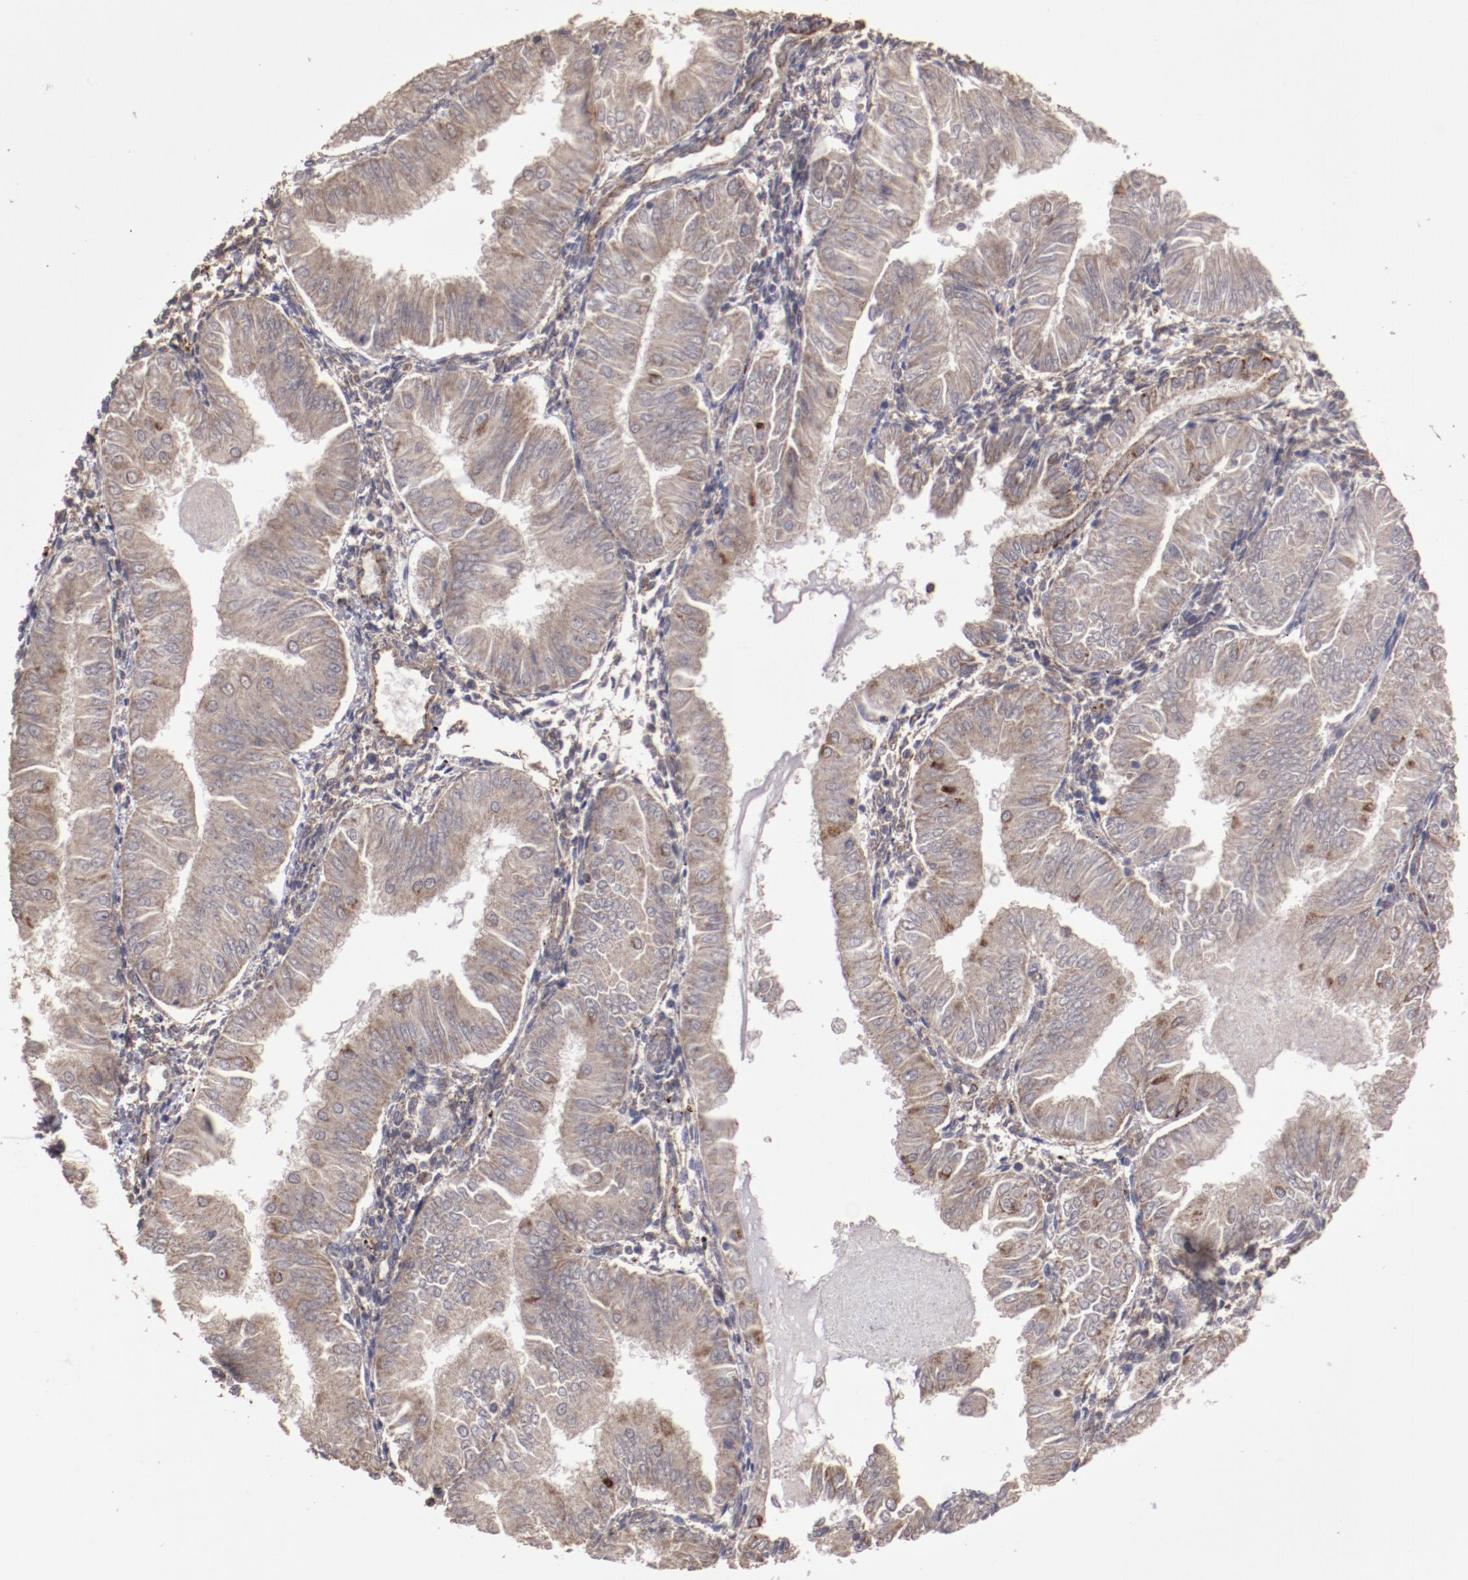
{"staining": {"intensity": "moderate", "quantity": "25%-75%", "location": "cytoplasmic/membranous"}, "tissue": "endometrial cancer", "cell_type": "Tumor cells", "image_type": "cancer", "snomed": [{"axis": "morphology", "description": "Adenocarcinoma, NOS"}, {"axis": "topography", "description": "Endometrium"}], "caption": "Endometrial adenocarcinoma stained for a protein reveals moderate cytoplasmic/membranous positivity in tumor cells.", "gene": "FAT1", "patient": {"sex": "female", "age": 53}}